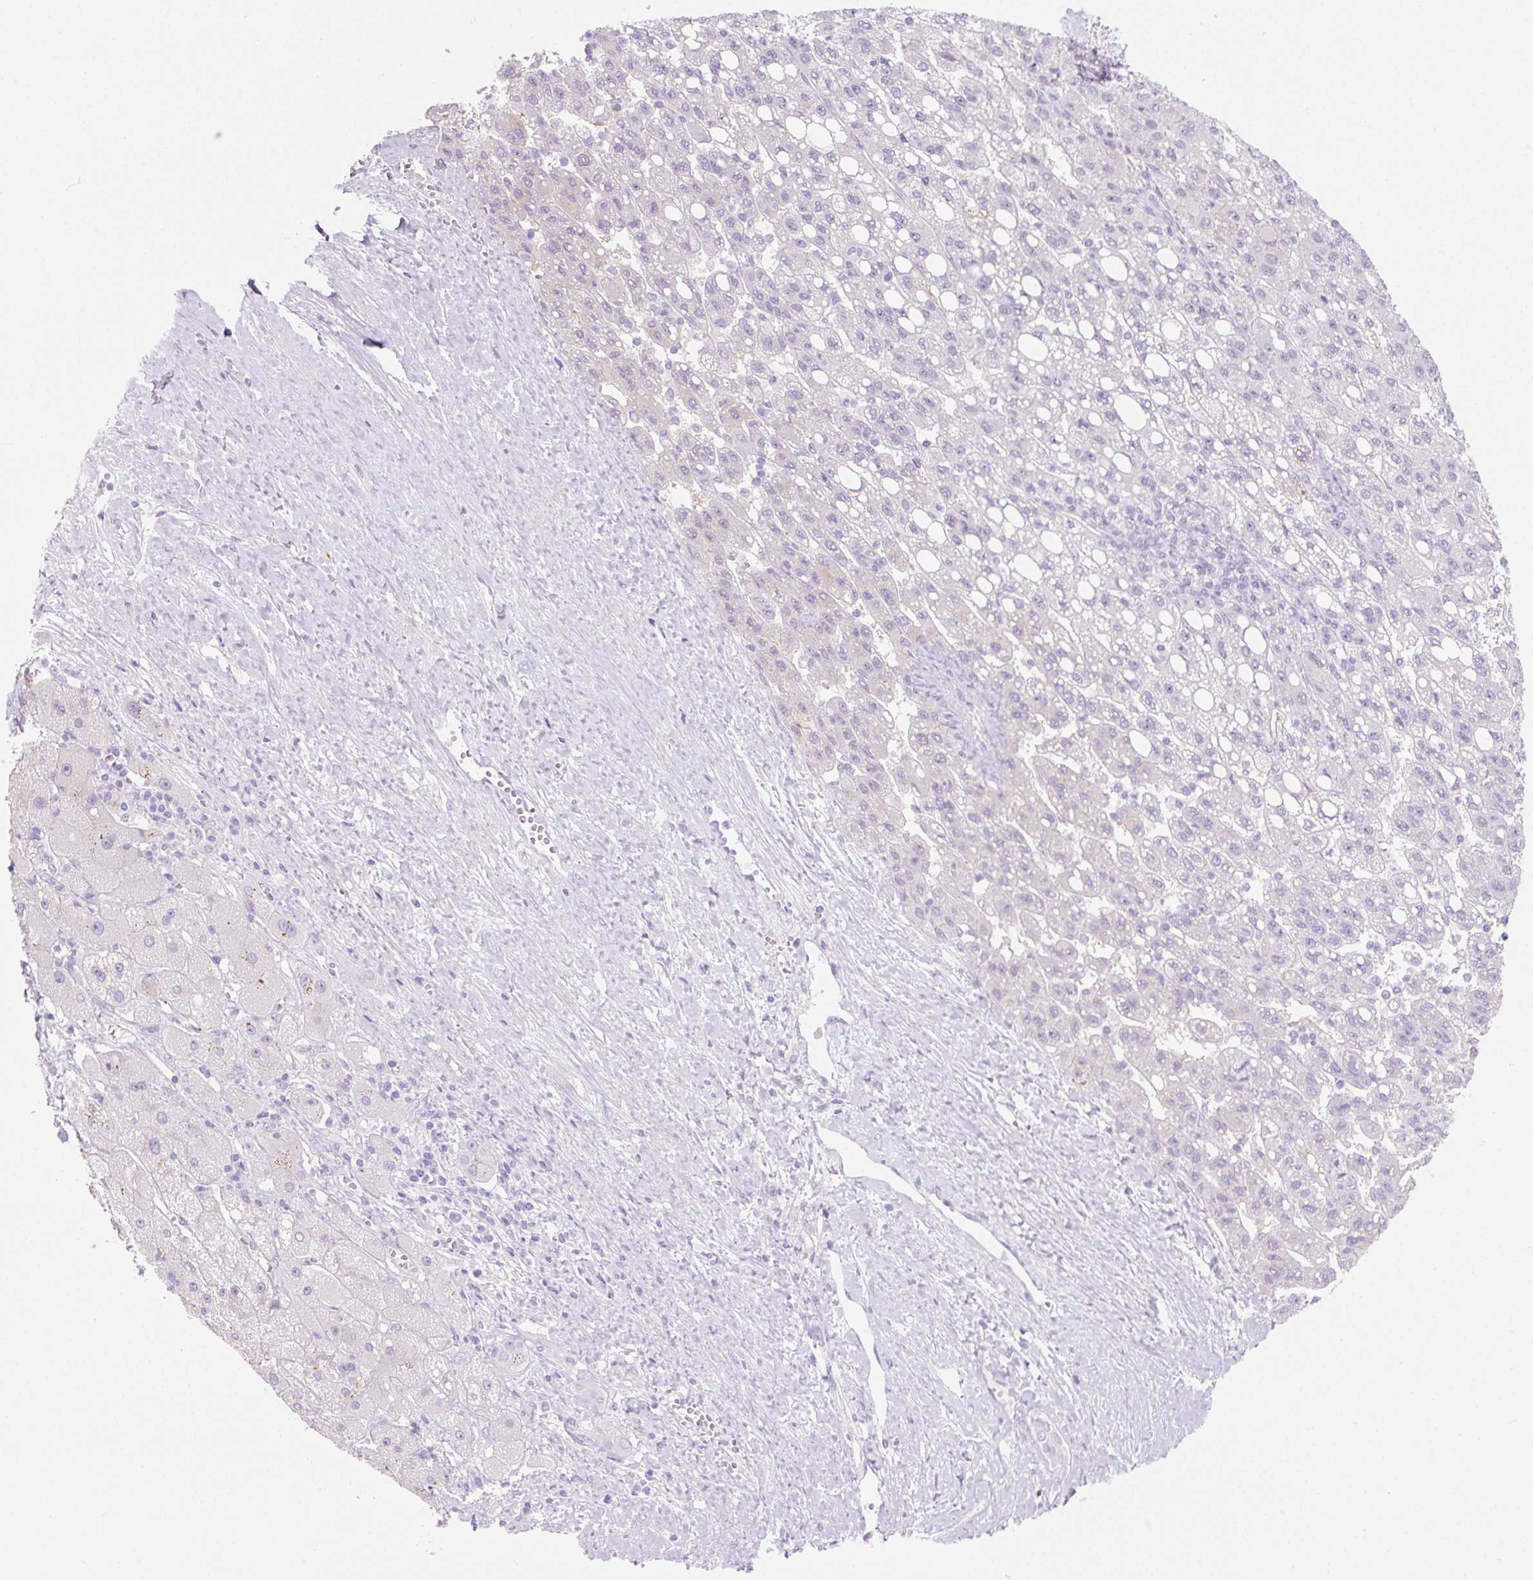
{"staining": {"intensity": "negative", "quantity": "none", "location": "none"}, "tissue": "liver cancer", "cell_type": "Tumor cells", "image_type": "cancer", "snomed": [{"axis": "morphology", "description": "Carcinoma, Hepatocellular, NOS"}, {"axis": "topography", "description": "Liver"}], "caption": "Protein analysis of hepatocellular carcinoma (liver) reveals no significant positivity in tumor cells.", "gene": "ZNF121", "patient": {"sex": "female", "age": 82}}